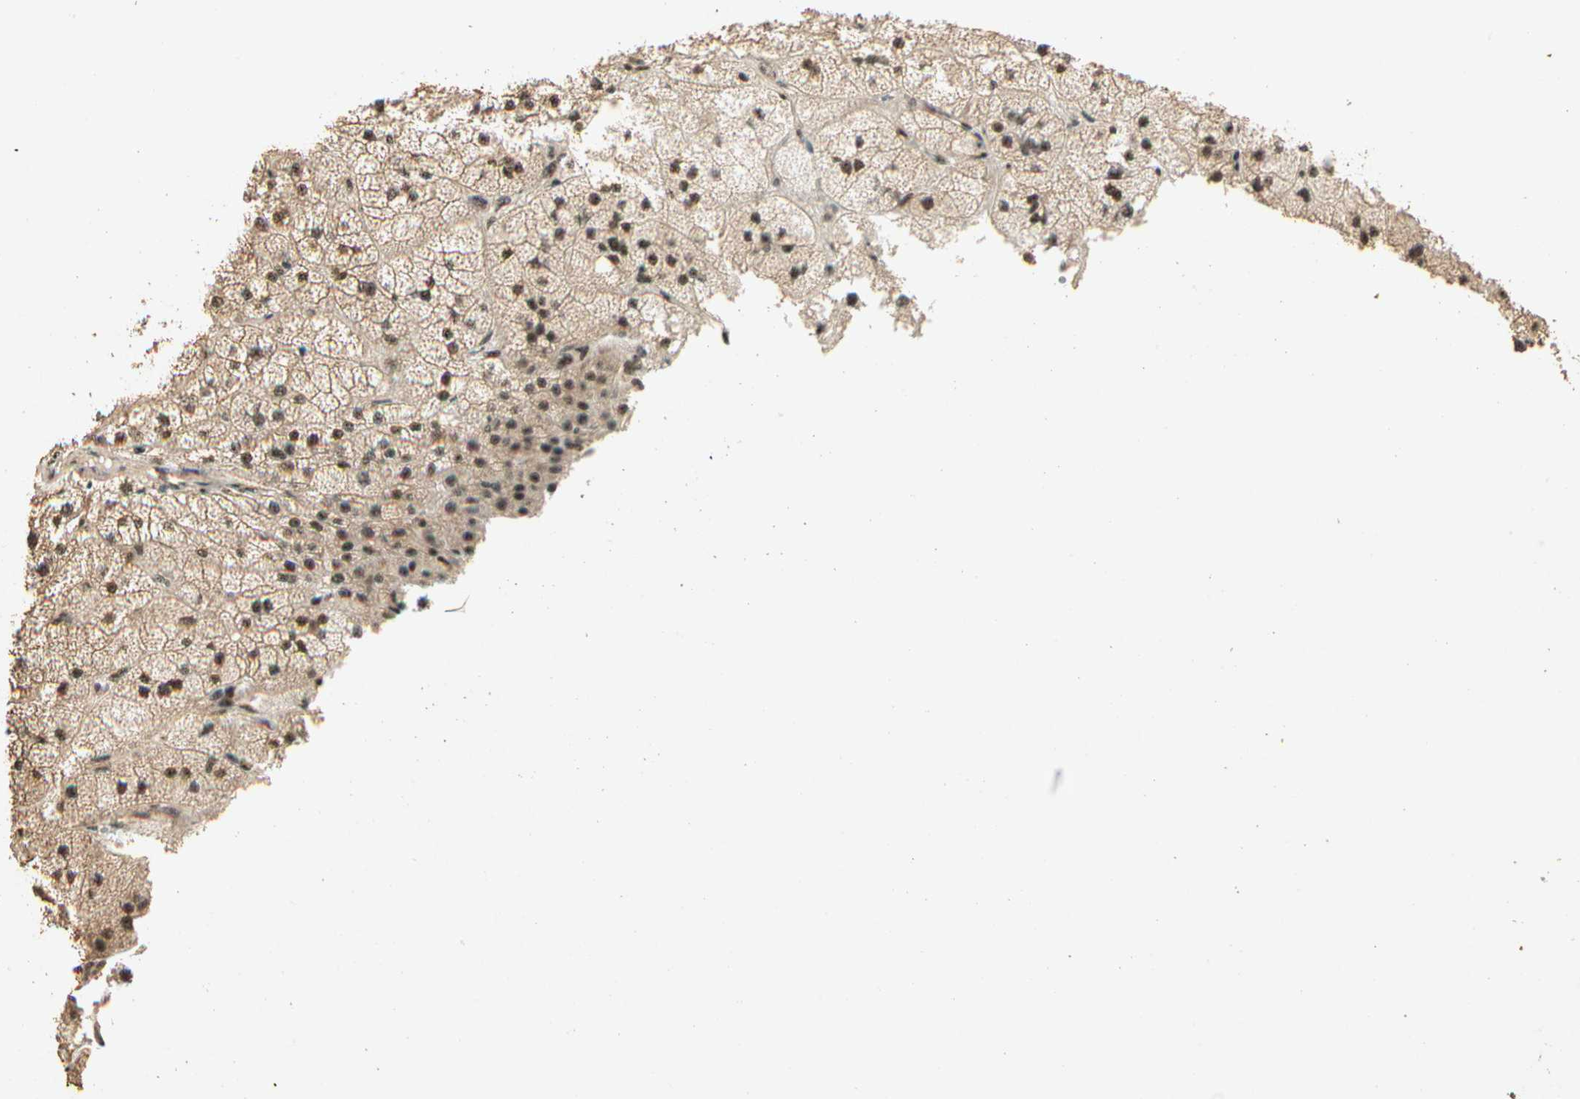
{"staining": {"intensity": "moderate", "quantity": ">75%", "location": "cytoplasmic/membranous,nuclear"}, "tissue": "adrenal gland", "cell_type": "Glandular cells", "image_type": "normal", "snomed": [{"axis": "morphology", "description": "Normal tissue, NOS"}, {"axis": "topography", "description": "Adrenal gland"}], "caption": "Immunohistochemistry (IHC) staining of unremarkable adrenal gland, which demonstrates medium levels of moderate cytoplasmic/membranous,nuclear staining in approximately >75% of glandular cells indicating moderate cytoplasmic/membranous,nuclear protein positivity. The staining was performed using DAB (brown) for protein detection and nuclei were counterstained in hematoxylin (blue).", "gene": "RBM25", "patient": {"sex": "female", "age": 60}}